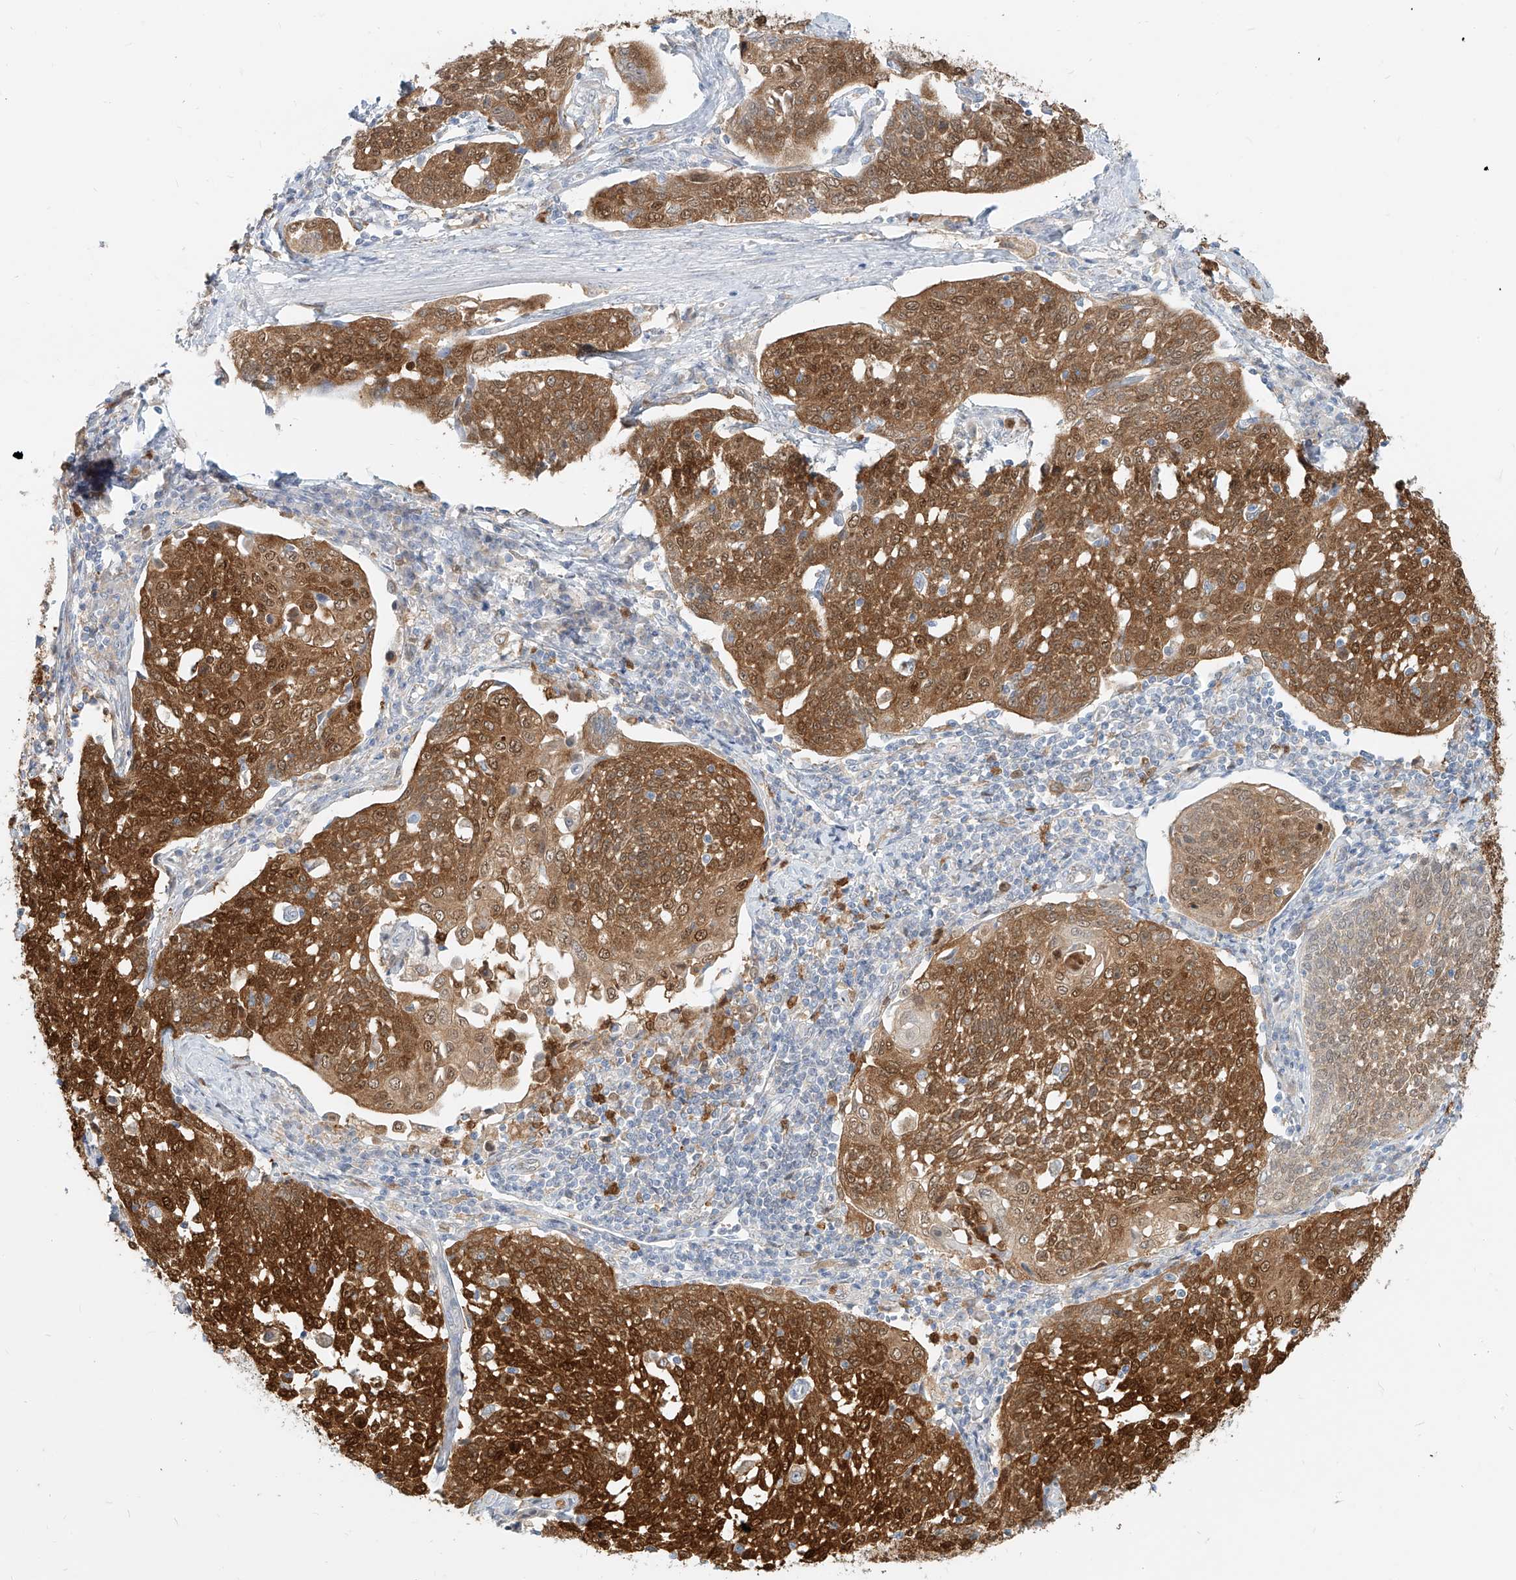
{"staining": {"intensity": "strong", "quantity": ">75%", "location": "cytoplasmic/membranous,nuclear"}, "tissue": "cervical cancer", "cell_type": "Tumor cells", "image_type": "cancer", "snomed": [{"axis": "morphology", "description": "Squamous cell carcinoma, NOS"}, {"axis": "topography", "description": "Cervix"}], "caption": "Immunohistochemical staining of human cervical cancer displays high levels of strong cytoplasmic/membranous and nuclear expression in approximately >75% of tumor cells. The staining was performed using DAB to visualize the protein expression in brown, while the nuclei were stained in blue with hematoxylin (Magnification: 20x).", "gene": "PGD", "patient": {"sex": "female", "age": 34}}